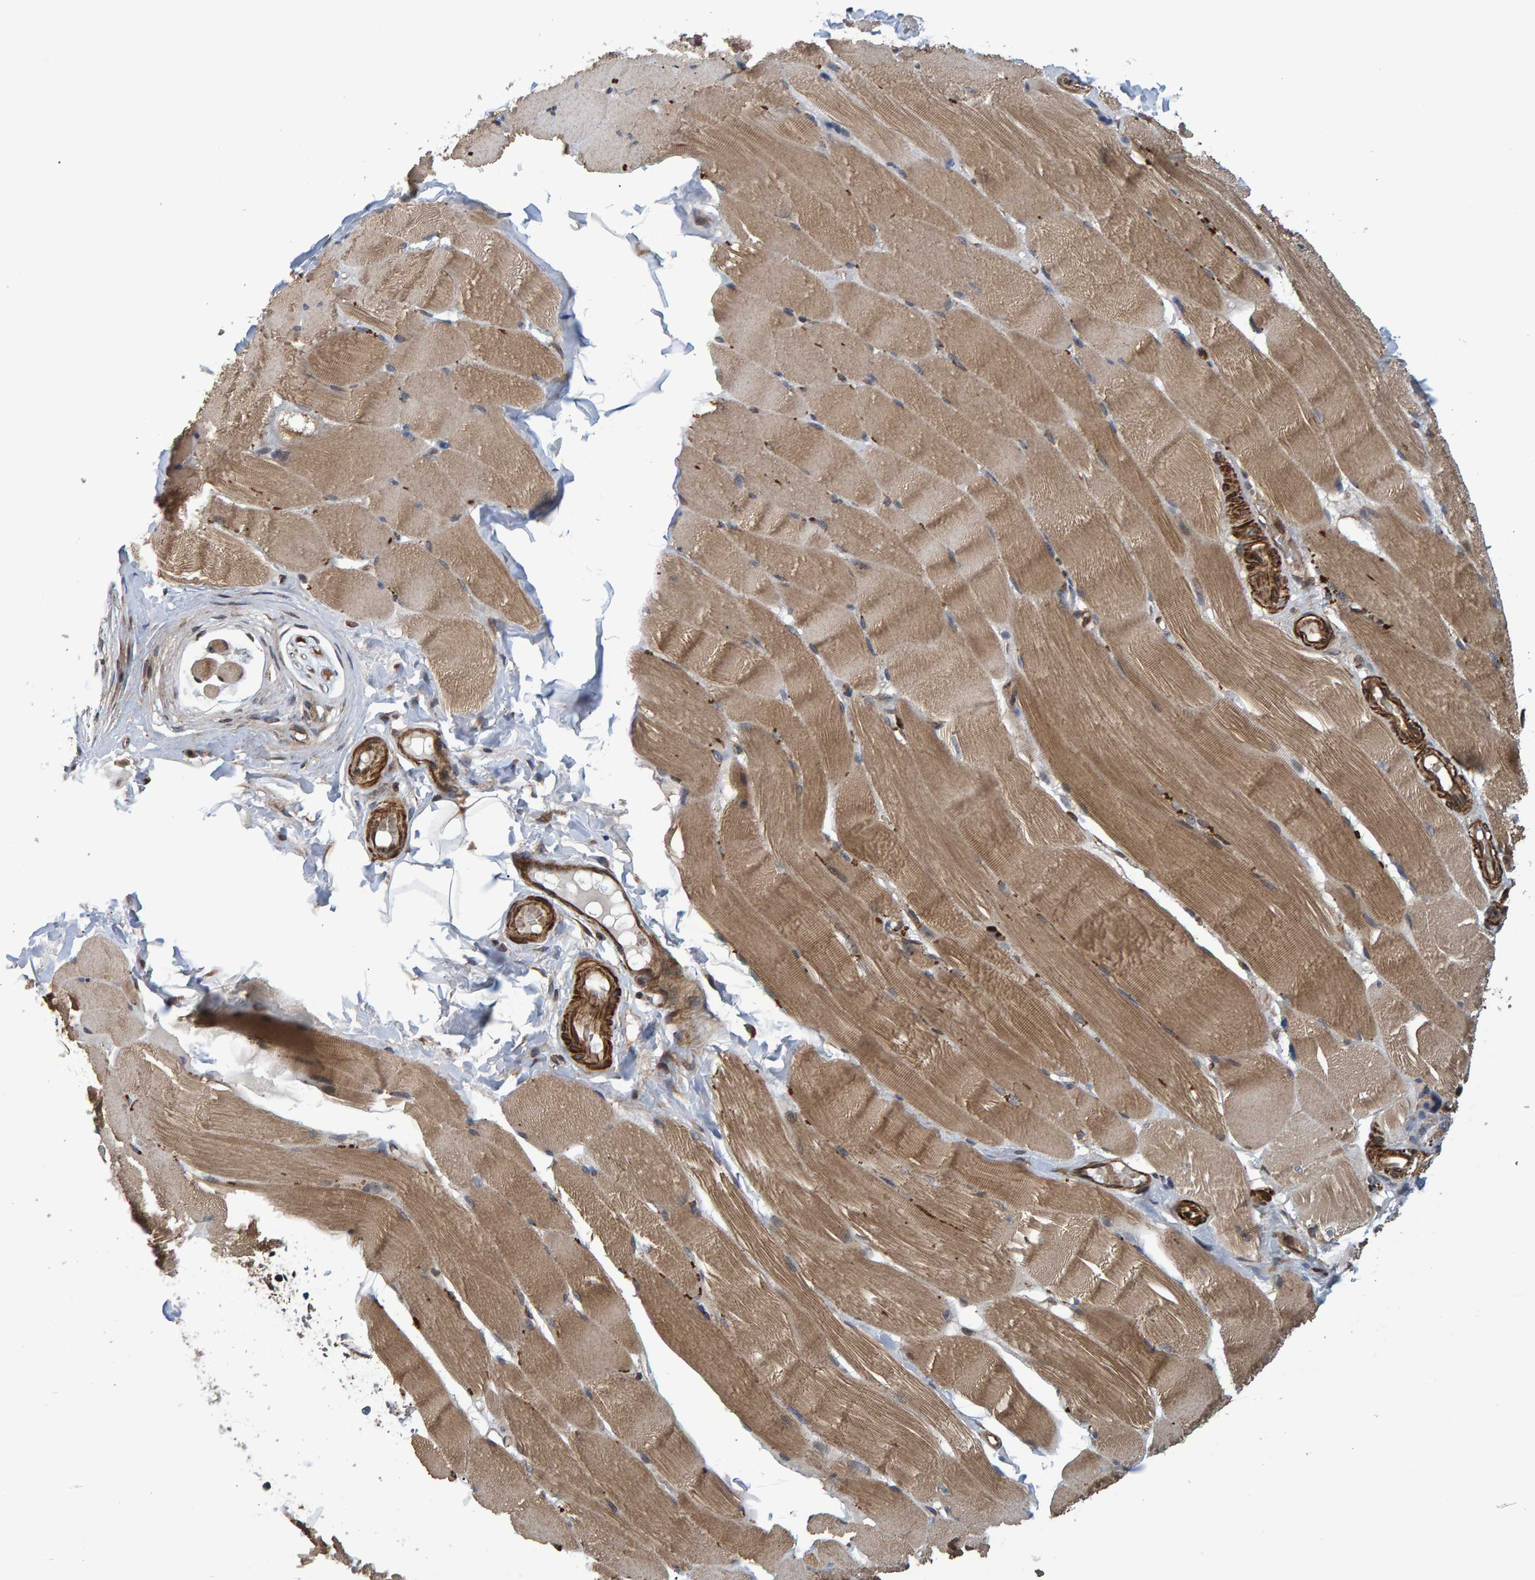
{"staining": {"intensity": "moderate", "quantity": ">75%", "location": "cytoplasmic/membranous"}, "tissue": "skeletal muscle", "cell_type": "Myocytes", "image_type": "normal", "snomed": [{"axis": "morphology", "description": "Normal tissue, NOS"}, {"axis": "topography", "description": "Skin"}, {"axis": "topography", "description": "Skeletal muscle"}], "caption": "An image of human skeletal muscle stained for a protein demonstrates moderate cytoplasmic/membranous brown staining in myocytes.", "gene": "ATP6V1H", "patient": {"sex": "male", "age": 83}}